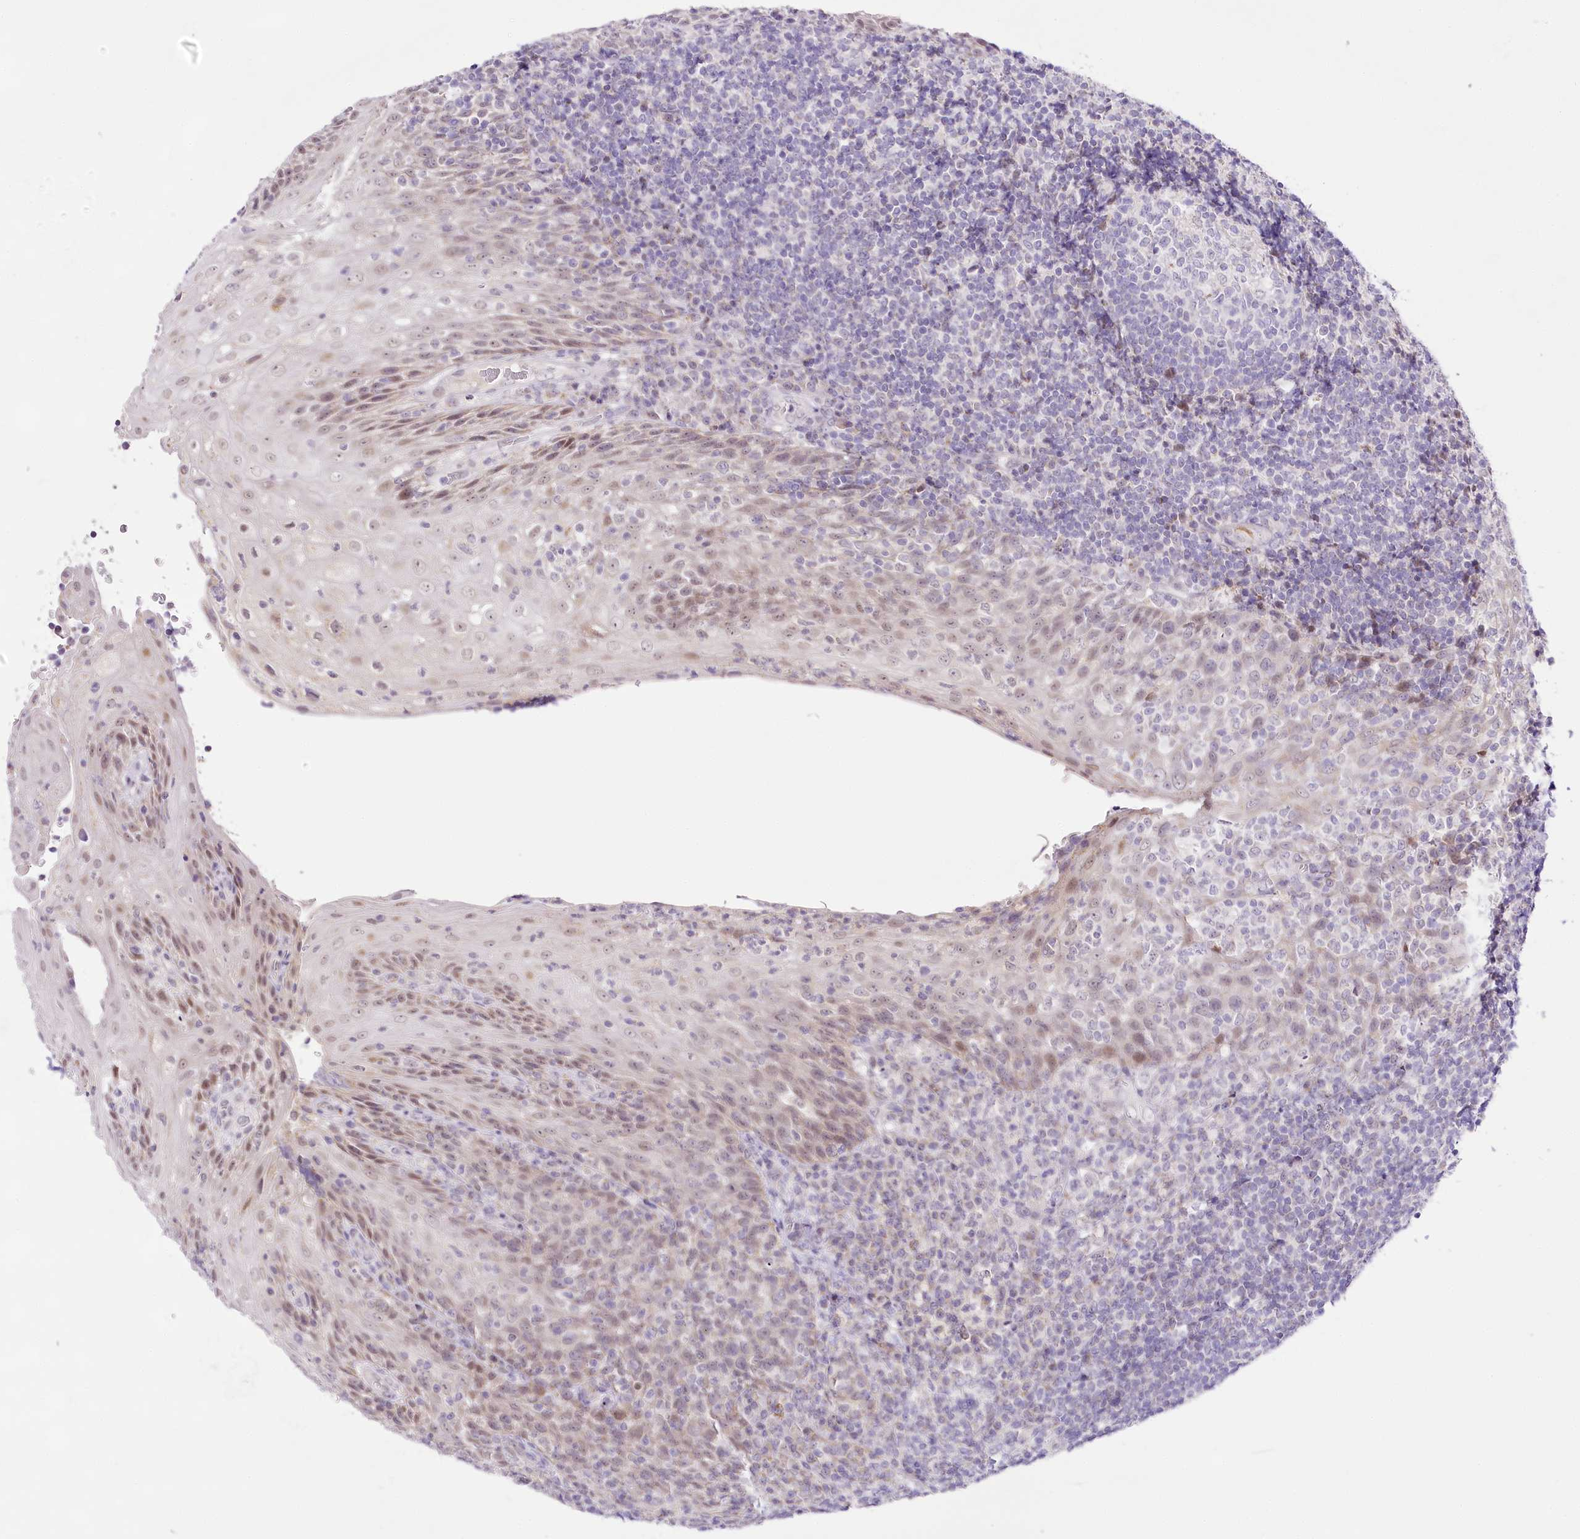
{"staining": {"intensity": "negative", "quantity": "none", "location": "none"}, "tissue": "tonsil", "cell_type": "Germinal center cells", "image_type": "normal", "snomed": [{"axis": "morphology", "description": "Normal tissue, NOS"}, {"axis": "topography", "description": "Tonsil"}], "caption": "Tonsil was stained to show a protein in brown. There is no significant positivity in germinal center cells. (DAB immunohistochemistry (IHC) visualized using brightfield microscopy, high magnification).", "gene": "CCDC30", "patient": {"sex": "male", "age": 37}}